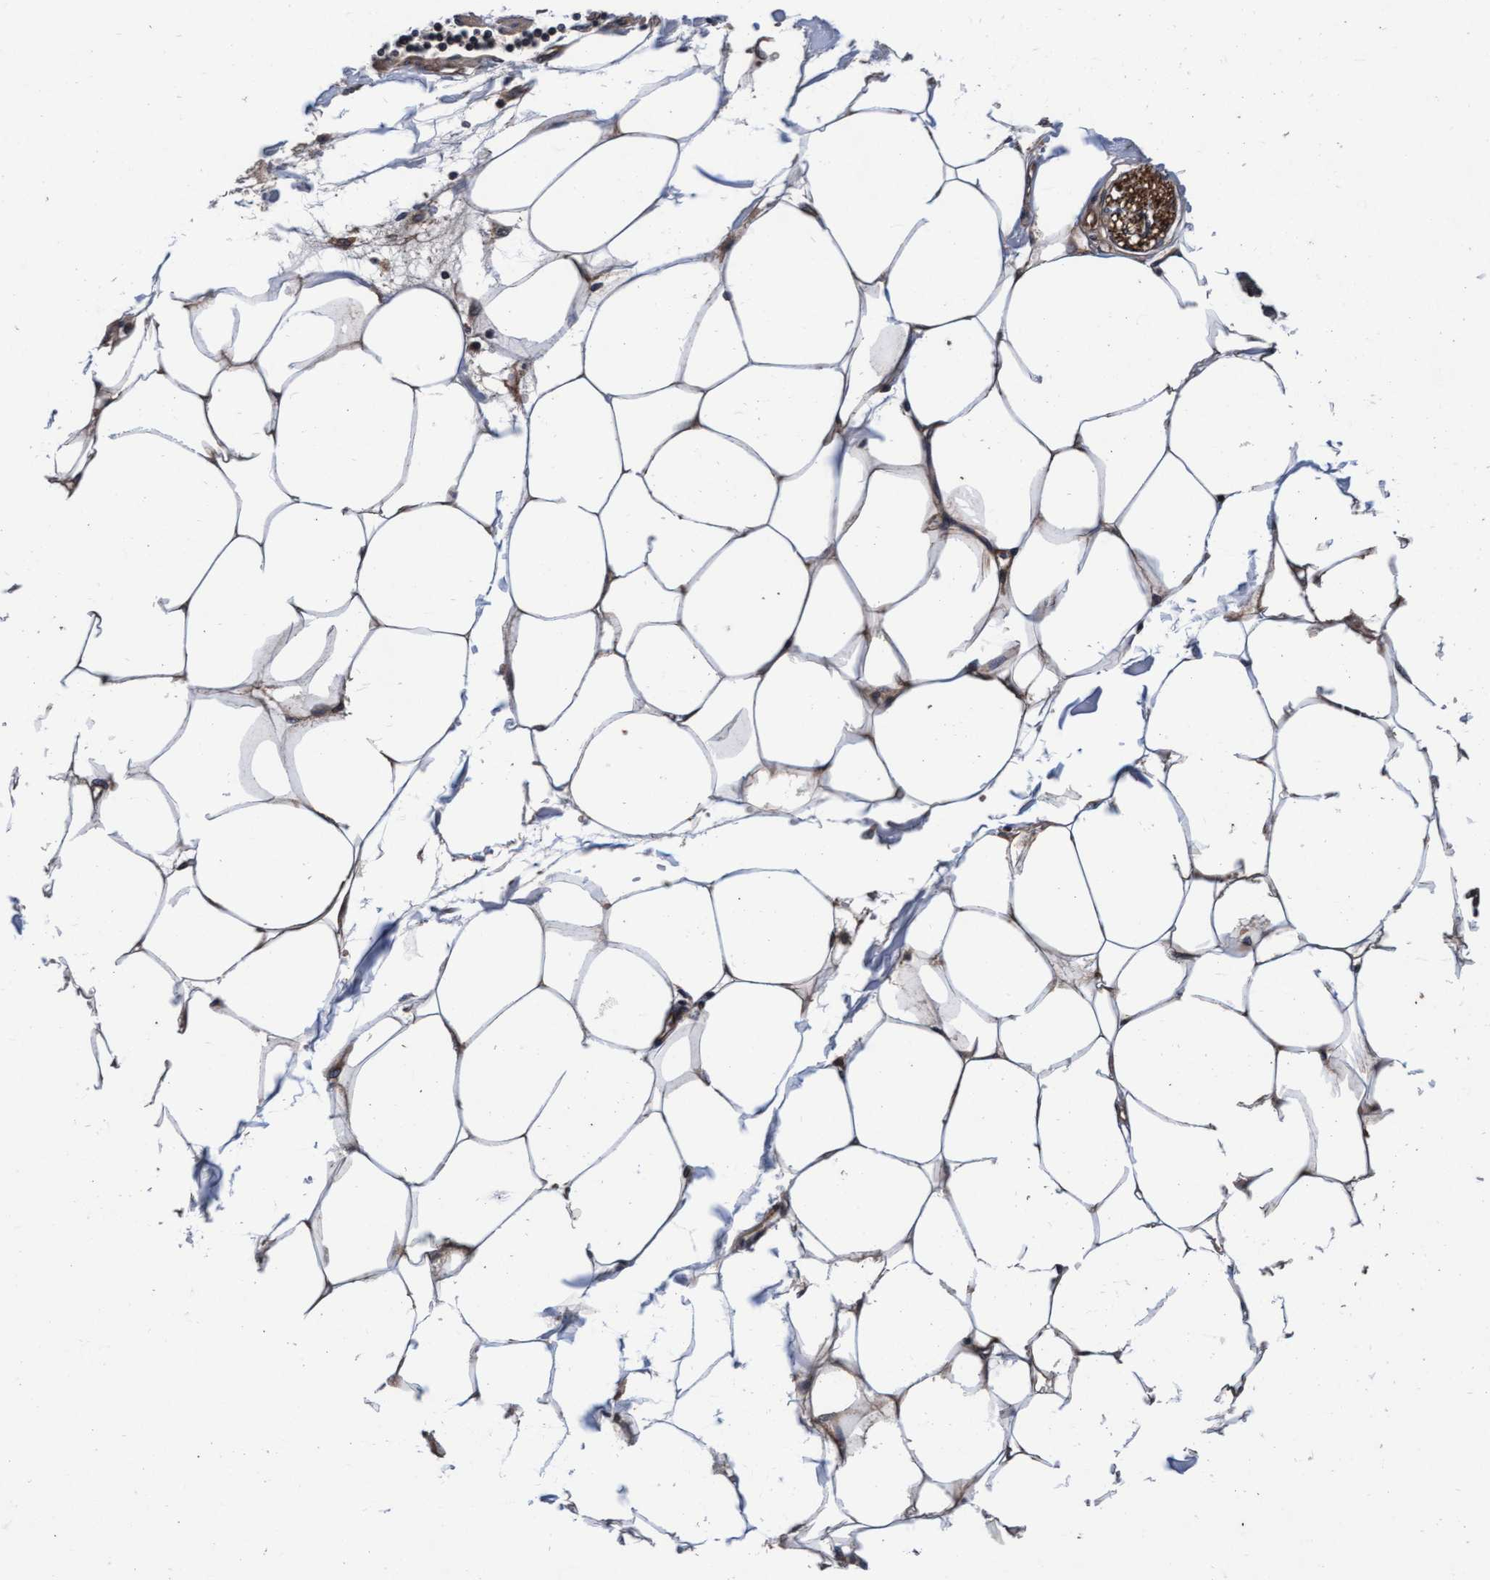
{"staining": {"intensity": "strong", "quantity": ">75%", "location": "cytoplasmic/membranous"}, "tissue": "adipose tissue", "cell_type": "Adipocytes", "image_type": "normal", "snomed": [{"axis": "morphology", "description": "Normal tissue, NOS"}, {"axis": "morphology", "description": "Adenocarcinoma, NOS"}, {"axis": "topography", "description": "Colon"}, {"axis": "topography", "description": "Peripheral nerve tissue"}], "caption": "IHC (DAB) staining of normal adipose tissue displays strong cytoplasmic/membranous protein staining in approximately >75% of adipocytes. (DAB = brown stain, brightfield microscopy at high magnification).", "gene": "EFCAB13", "patient": {"sex": "male", "age": 14}}